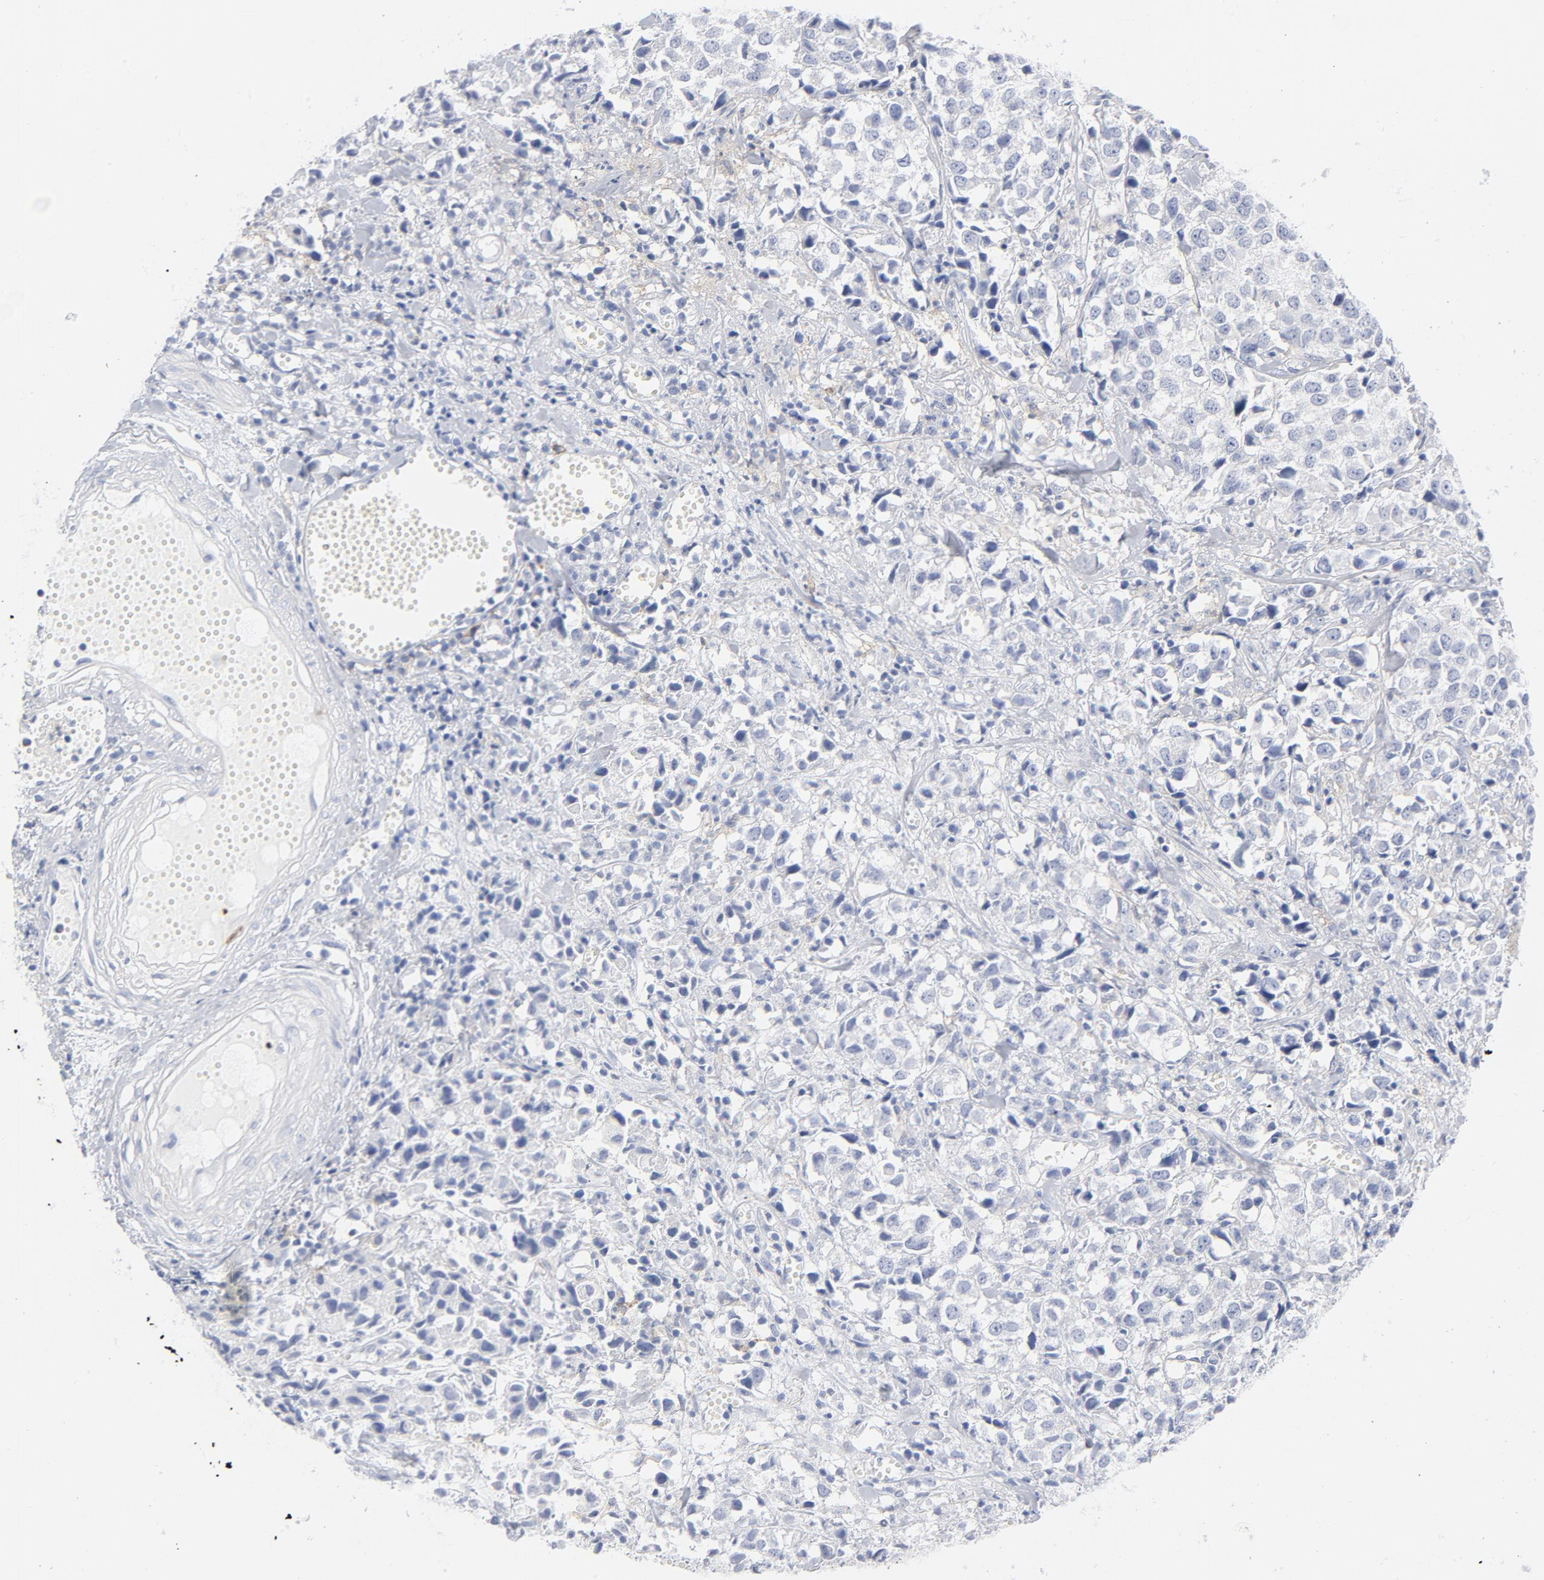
{"staining": {"intensity": "negative", "quantity": "none", "location": "none"}, "tissue": "urothelial cancer", "cell_type": "Tumor cells", "image_type": "cancer", "snomed": [{"axis": "morphology", "description": "Urothelial carcinoma, High grade"}, {"axis": "topography", "description": "Urinary bladder"}], "caption": "IHC of urothelial carcinoma (high-grade) exhibits no expression in tumor cells.", "gene": "CD86", "patient": {"sex": "female", "age": 75}}